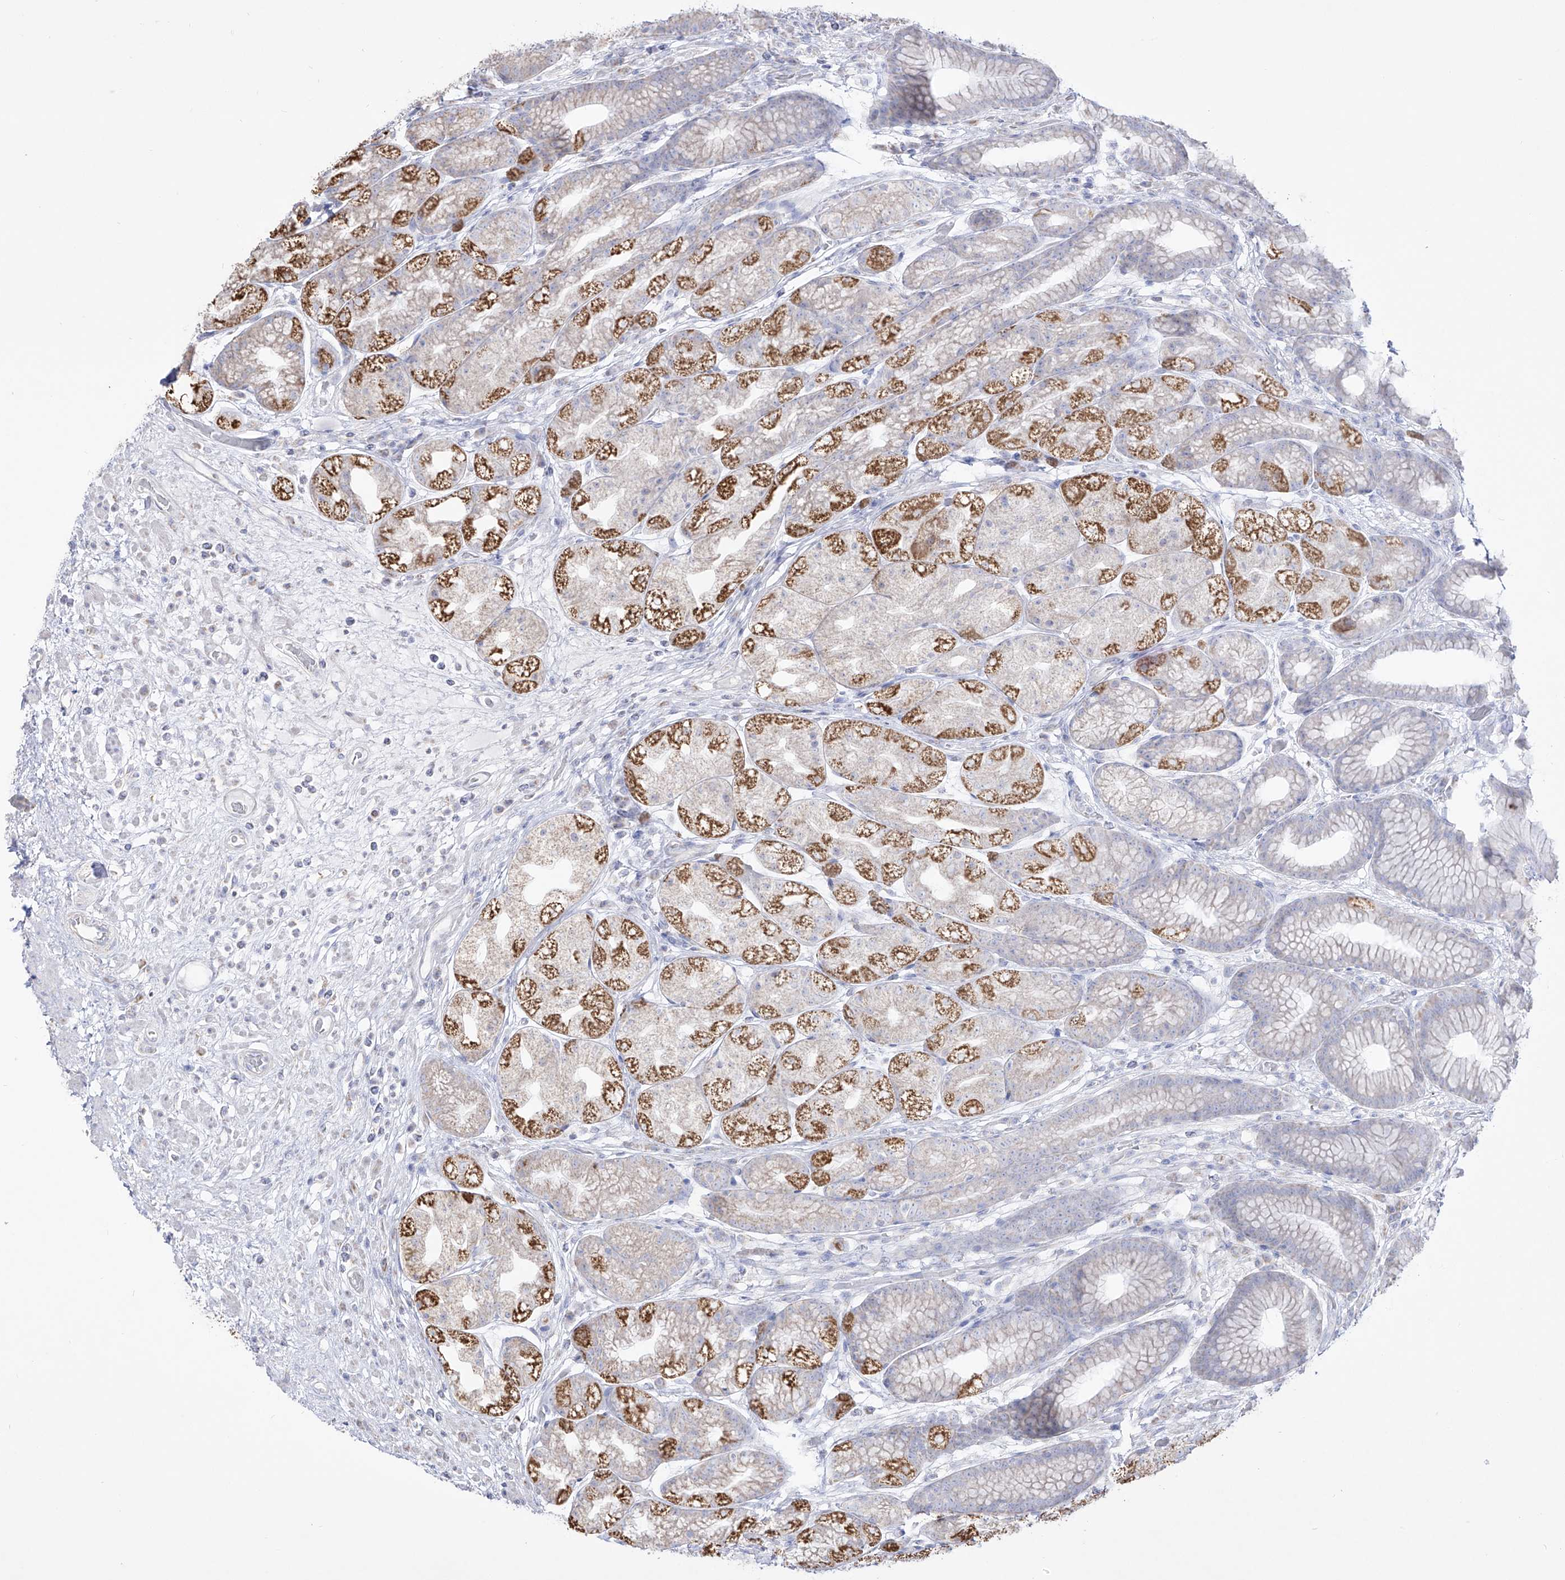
{"staining": {"intensity": "strong", "quantity": "25%-75%", "location": "cytoplasmic/membranous"}, "tissue": "stomach", "cell_type": "Glandular cells", "image_type": "normal", "snomed": [{"axis": "morphology", "description": "Normal tissue, NOS"}, {"axis": "topography", "description": "Stomach"}], "caption": "Immunohistochemistry (DAB) staining of unremarkable human stomach exhibits strong cytoplasmic/membranous protein expression in approximately 25%-75% of glandular cells. (DAB (3,3'-diaminobenzidine) = brown stain, brightfield microscopy at high magnification).", "gene": "RCHY1", "patient": {"sex": "male", "age": 57}}